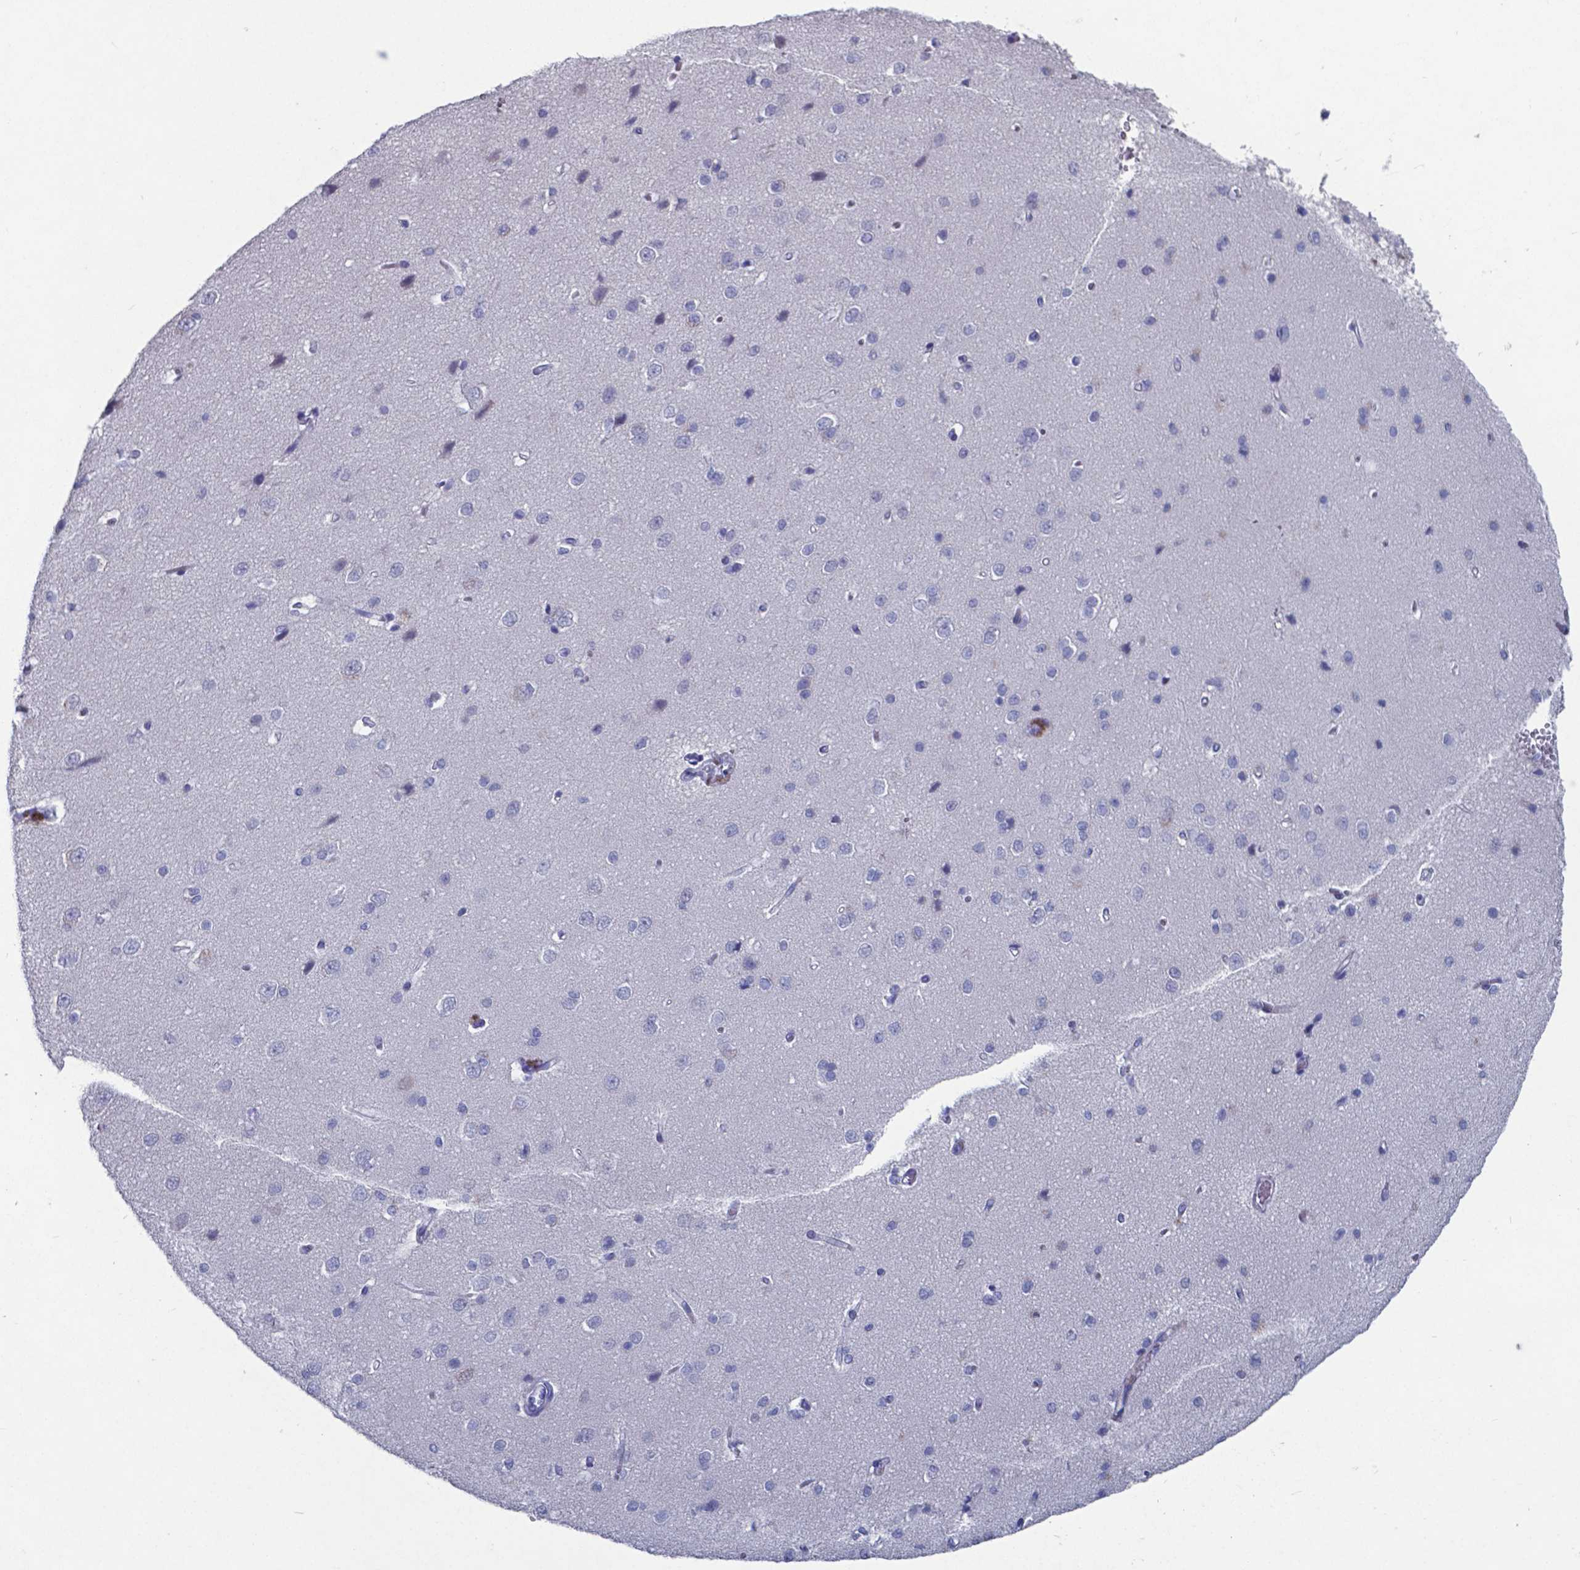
{"staining": {"intensity": "negative", "quantity": "none", "location": "none"}, "tissue": "cerebral cortex", "cell_type": "Endothelial cells", "image_type": "normal", "snomed": [{"axis": "morphology", "description": "Normal tissue, NOS"}, {"axis": "topography", "description": "Cerebral cortex"}], "caption": "This is a photomicrograph of immunohistochemistry staining of normal cerebral cortex, which shows no staining in endothelial cells. (DAB IHC with hematoxylin counter stain).", "gene": "TTR", "patient": {"sex": "male", "age": 37}}